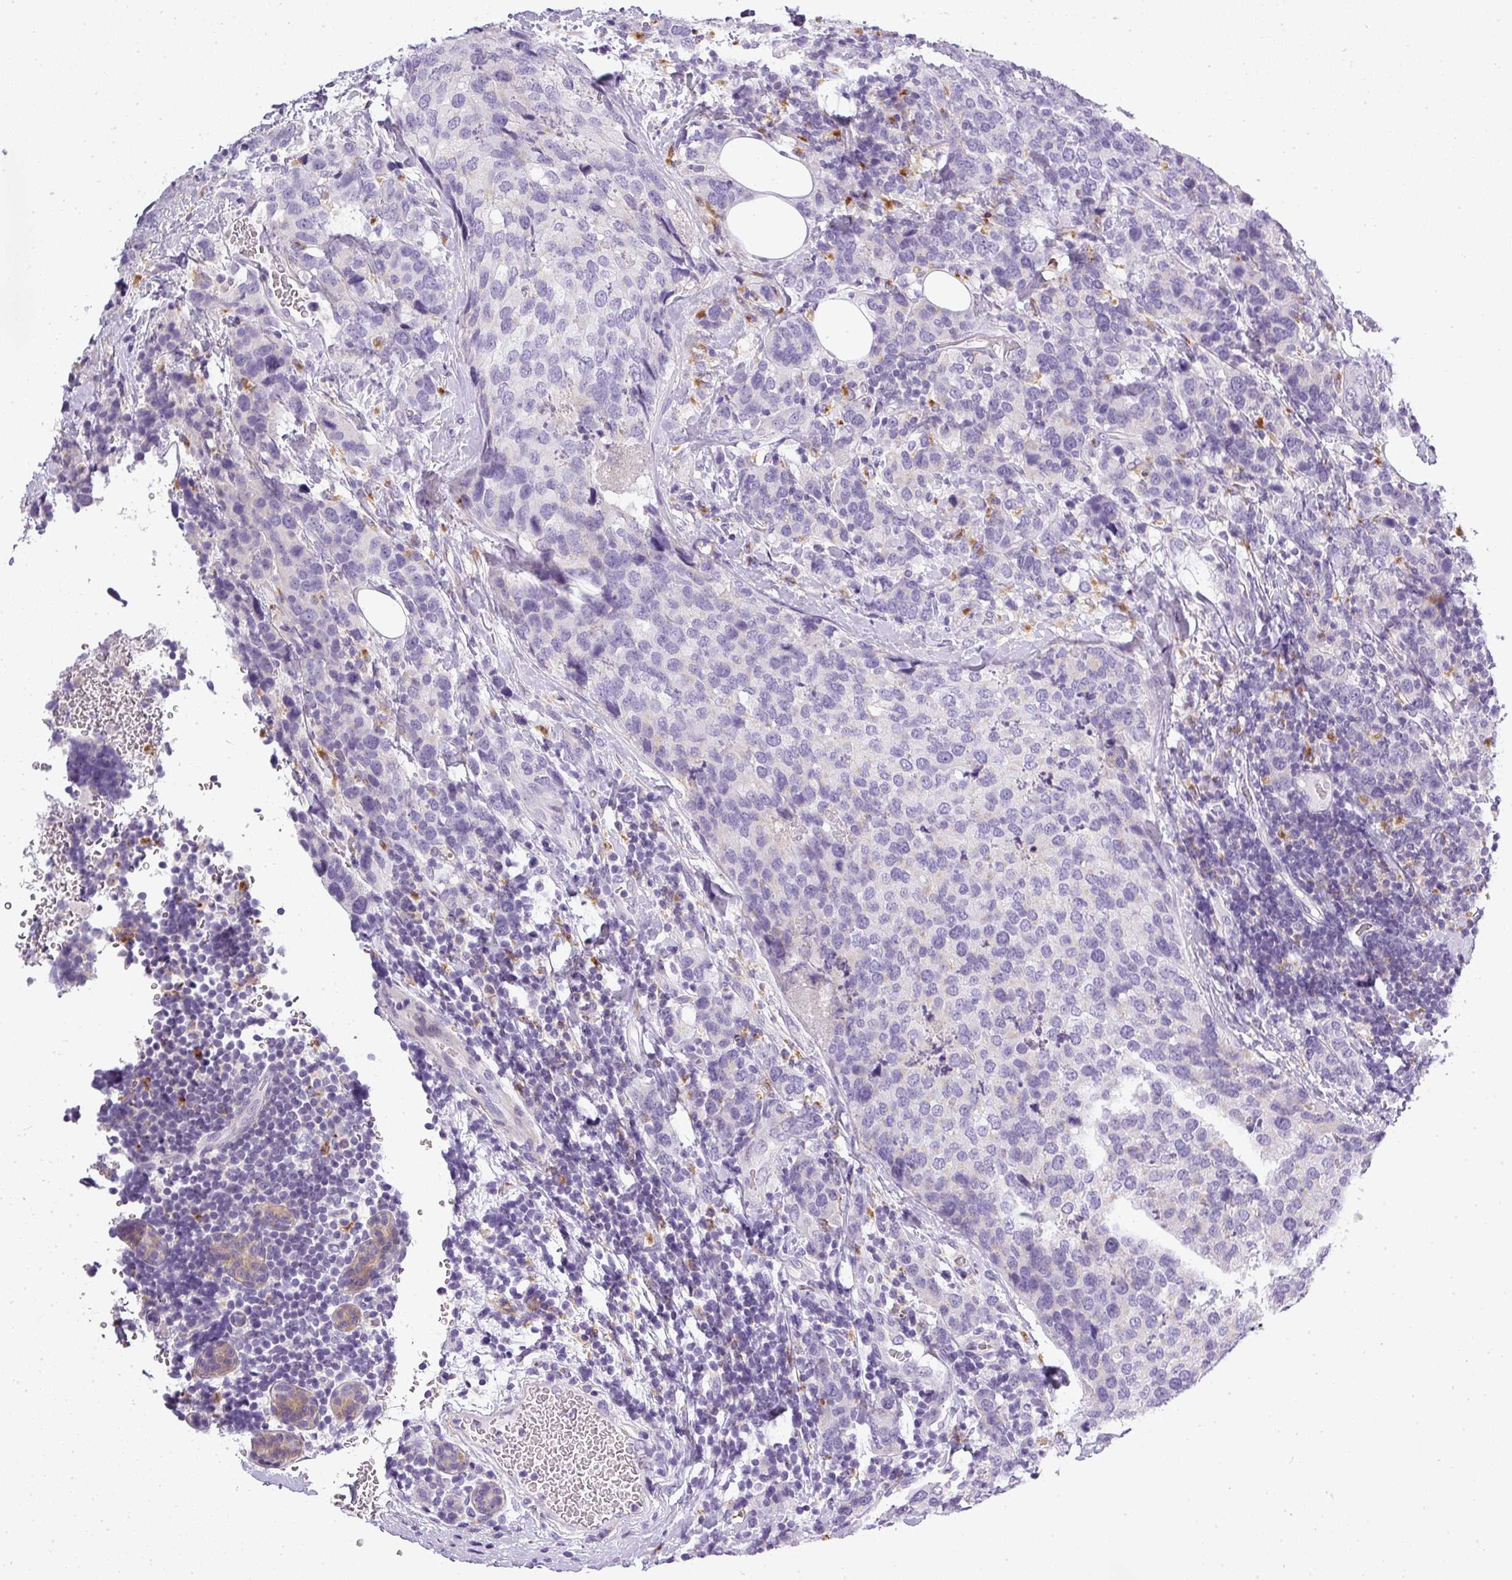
{"staining": {"intensity": "negative", "quantity": "none", "location": "none"}, "tissue": "breast cancer", "cell_type": "Tumor cells", "image_type": "cancer", "snomed": [{"axis": "morphology", "description": "Lobular carcinoma"}, {"axis": "topography", "description": "Breast"}], "caption": "Immunohistochemistry histopathology image of neoplastic tissue: human lobular carcinoma (breast) stained with DAB shows no significant protein positivity in tumor cells.", "gene": "ATP6V1D", "patient": {"sex": "female", "age": 59}}